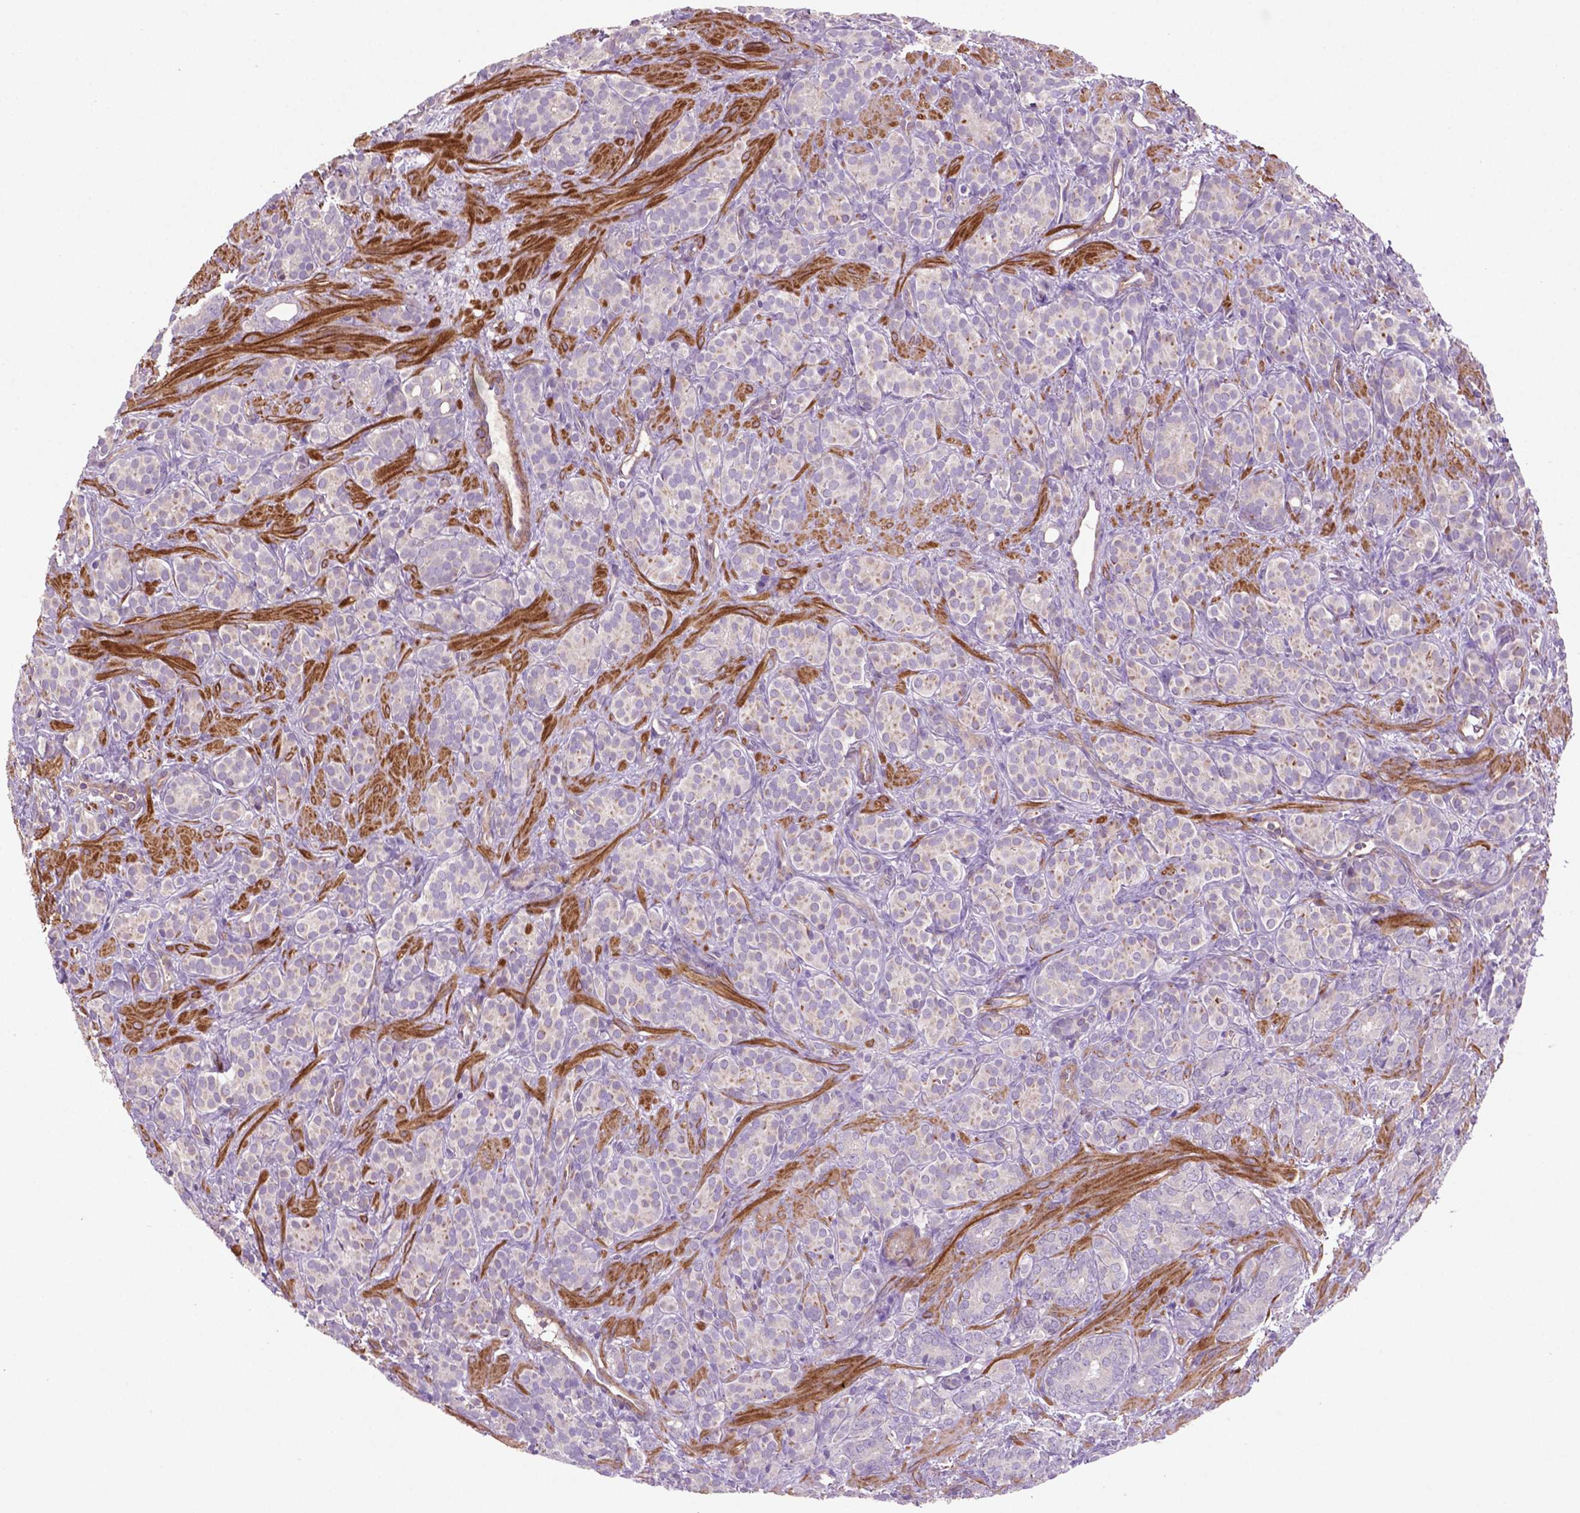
{"staining": {"intensity": "negative", "quantity": "none", "location": "none"}, "tissue": "prostate cancer", "cell_type": "Tumor cells", "image_type": "cancer", "snomed": [{"axis": "morphology", "description": "Adenocarcinoma, High grade"}, {"axis": "topography", "description": "Prostate"}], "caption": "A high-resolution image shows immunohistochemistry staining of prostate high-grade adenocarcinoma, which demonstrates no significant positivity in tumor cells.", "gene": "BMP4", "patient": {"sex": "male", "age": 84}}